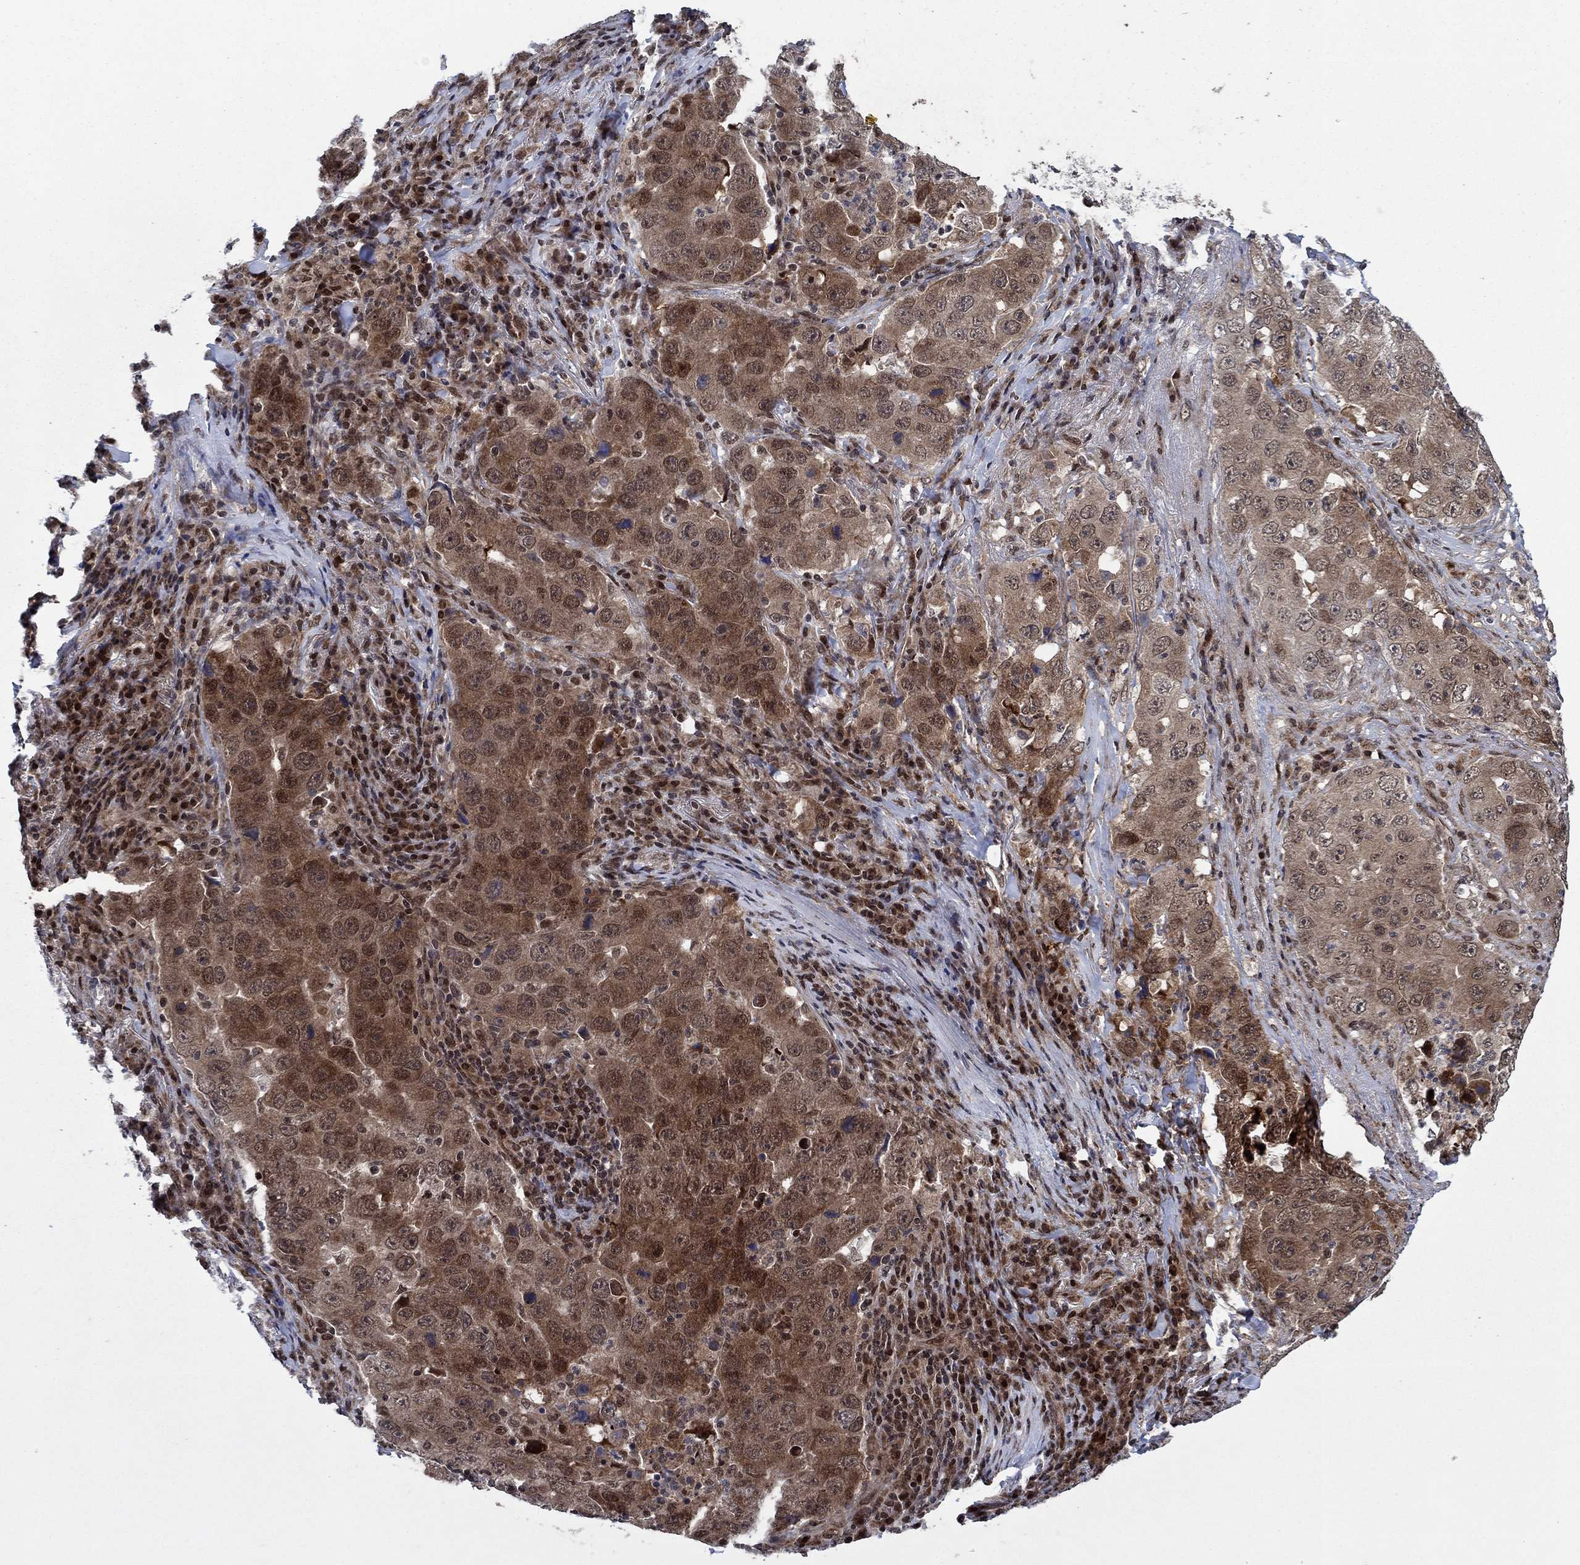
{"staining": {"intensity": "moderate", "quantity": "25%-75%", "location": "cytoplasmic/membranous,nuclear"}, "tissue": "lung cancer", "cell_type": "Tumor cells", "image_type": "cancer", "snomed": [{"axis": "morphology", "description": "Adenocarcinoma, NOS"}, {"axis": "topography", "description": "Lung"}], "caption": "Immunohistochemical staining of adenocarcinoma (lung) displays medium levels of moderate cytoplasmic/membranous and nuclear protein positivity in approximately 25%-75% of tumor cells. (IHC, brightfield microscopy, high magnification).", "gene": "PRICKLE4", "patient": {"sex": "male", "age": 73}}